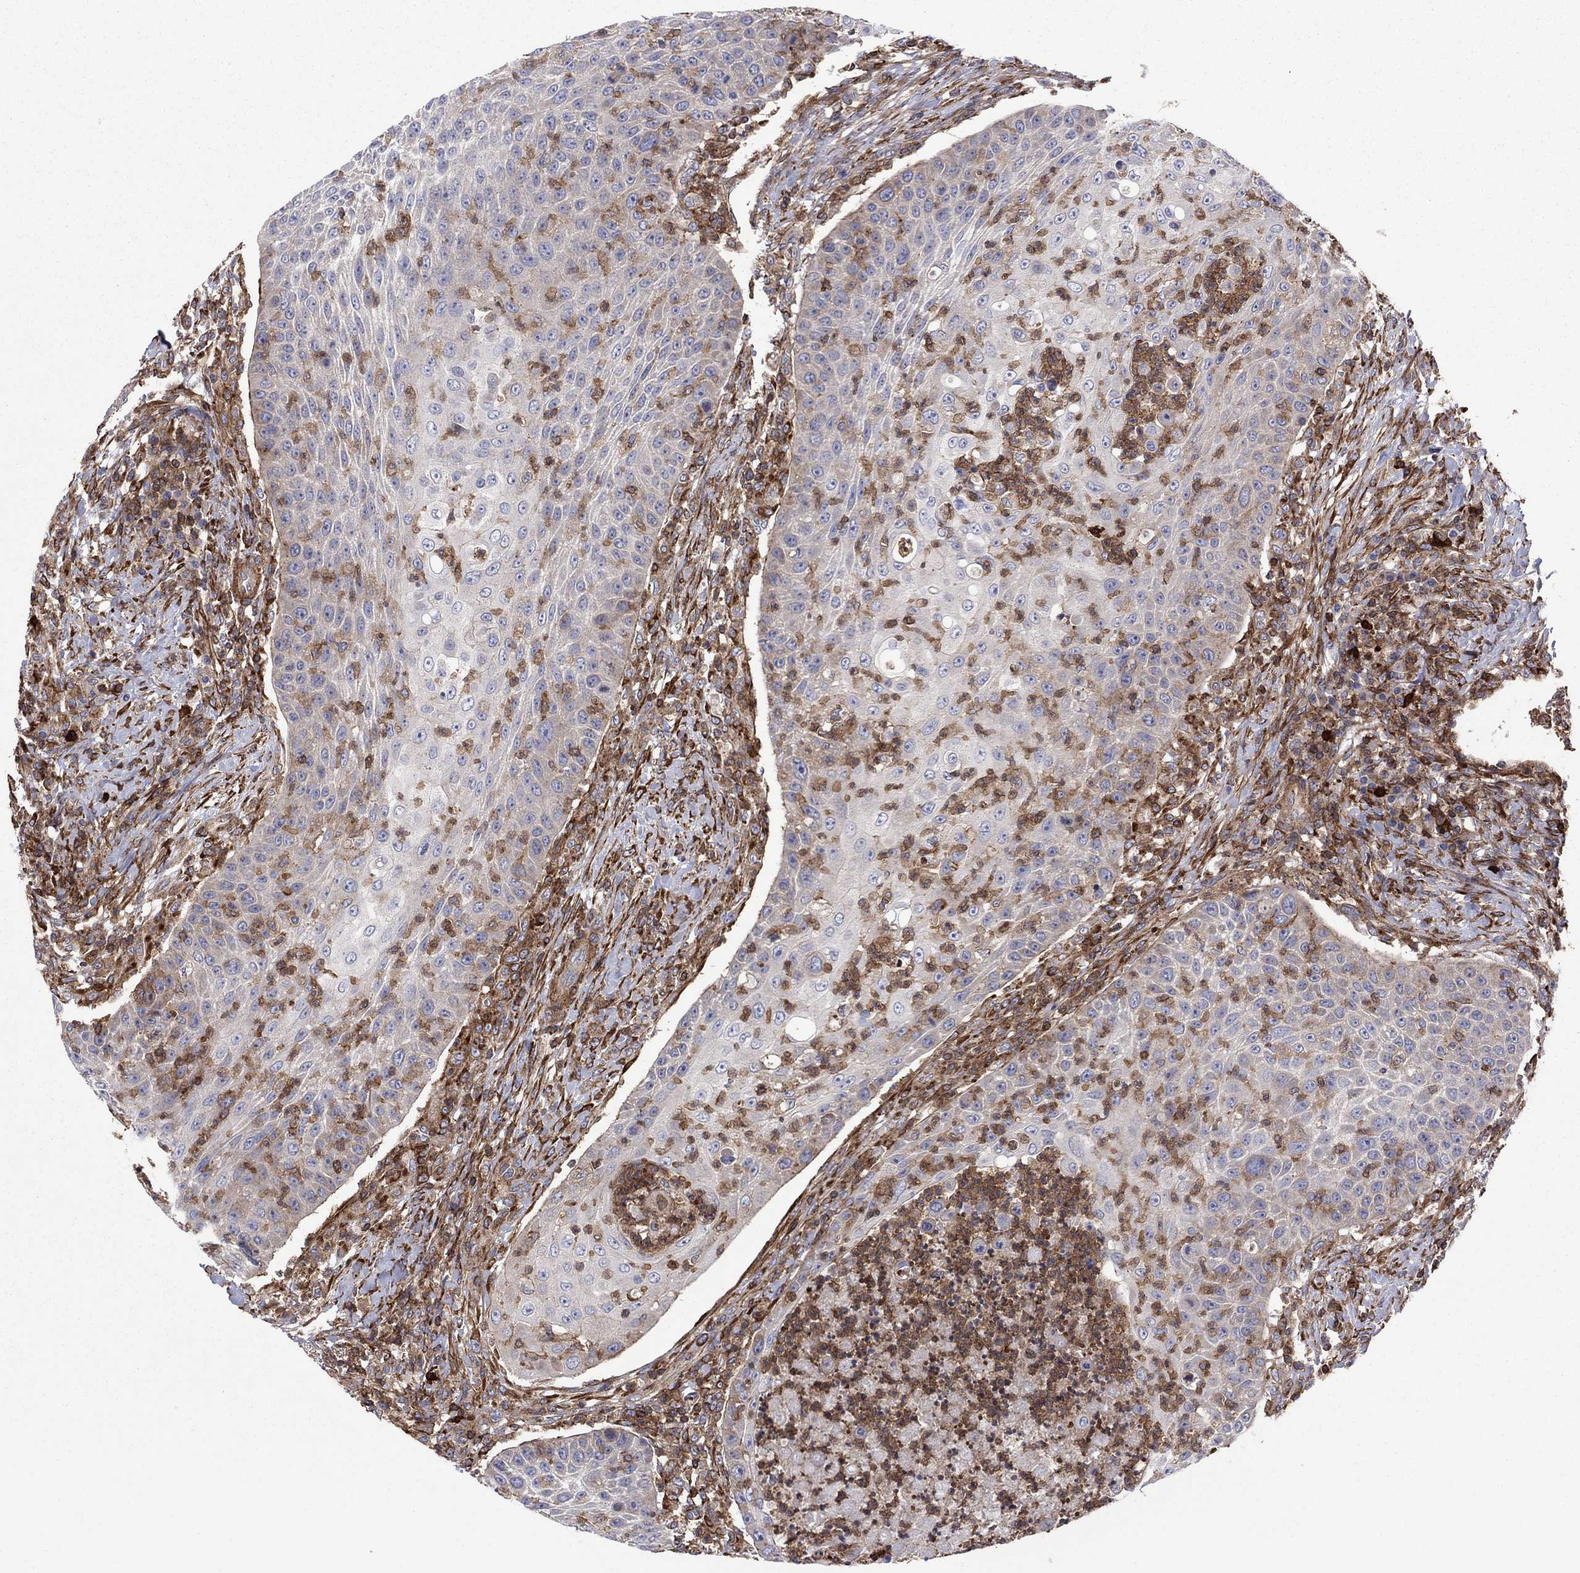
{"staining": {"intensity": "moderate", "quantity": "<25%", "location": "cytoplasmic/membranous"}, "tissue": "head and neck cancer", "cell_type": "Tumor cells", "image_type": "cancer", "snomed": [{"axis": "morphology", "description": "Squamous cell carcinoma, NOS"}, {"axis": "topography", "description": "Head-Neck"}], "caption": "A brown stain shows moderate cytoplasmic/membranous staining of a protein in head and neck cancer tumor cells. (brown staining indicates protein expression, while blue staining denotes nuclei).", "gene": "PAG1", "patient": {"sex": "male", "age": 69}}